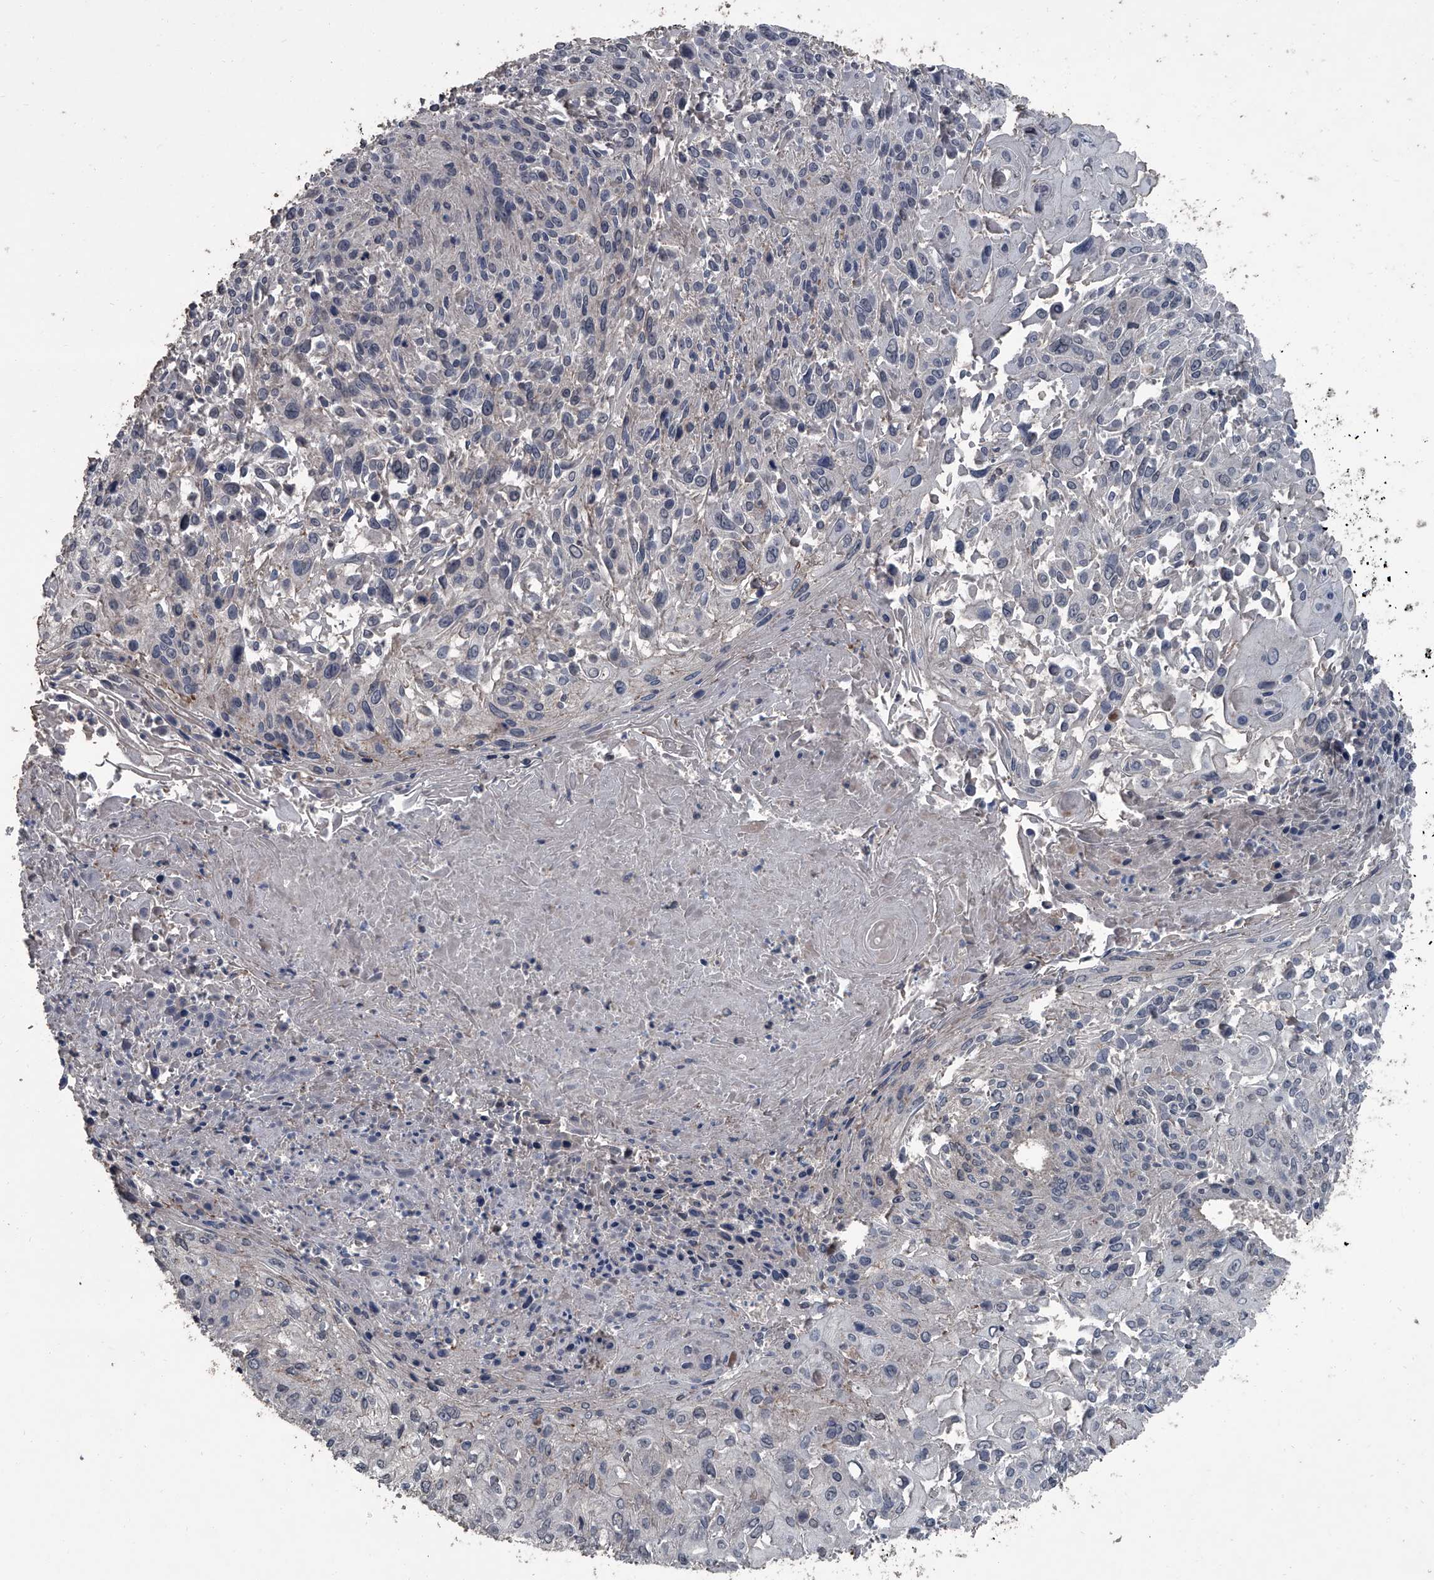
{"staining": {"intensity": "negative", "quantity": "none", "location": "none"}, "tissue": "cervical cancer", "cell_type": "Tumor cells", "image_type": "cancer", "snomed": [{"axis": "morphology", "description": "Squamous cell carcinoma, NOS"}, {"axis": "topography", "description": "Cervix"}], "caption": "A histopathology image of human cervical squamous cell carcinoma is negative for staining in tumor cells. The staining was performed using DAB (3,3'-diaminobenzidine) to visualize the protein expression in brown, while the nuclei were stained in blue with hematoxylin (Magnification: 20x).", "gene": "OARD1", "patient": {"sex": "female", "age": 51}}